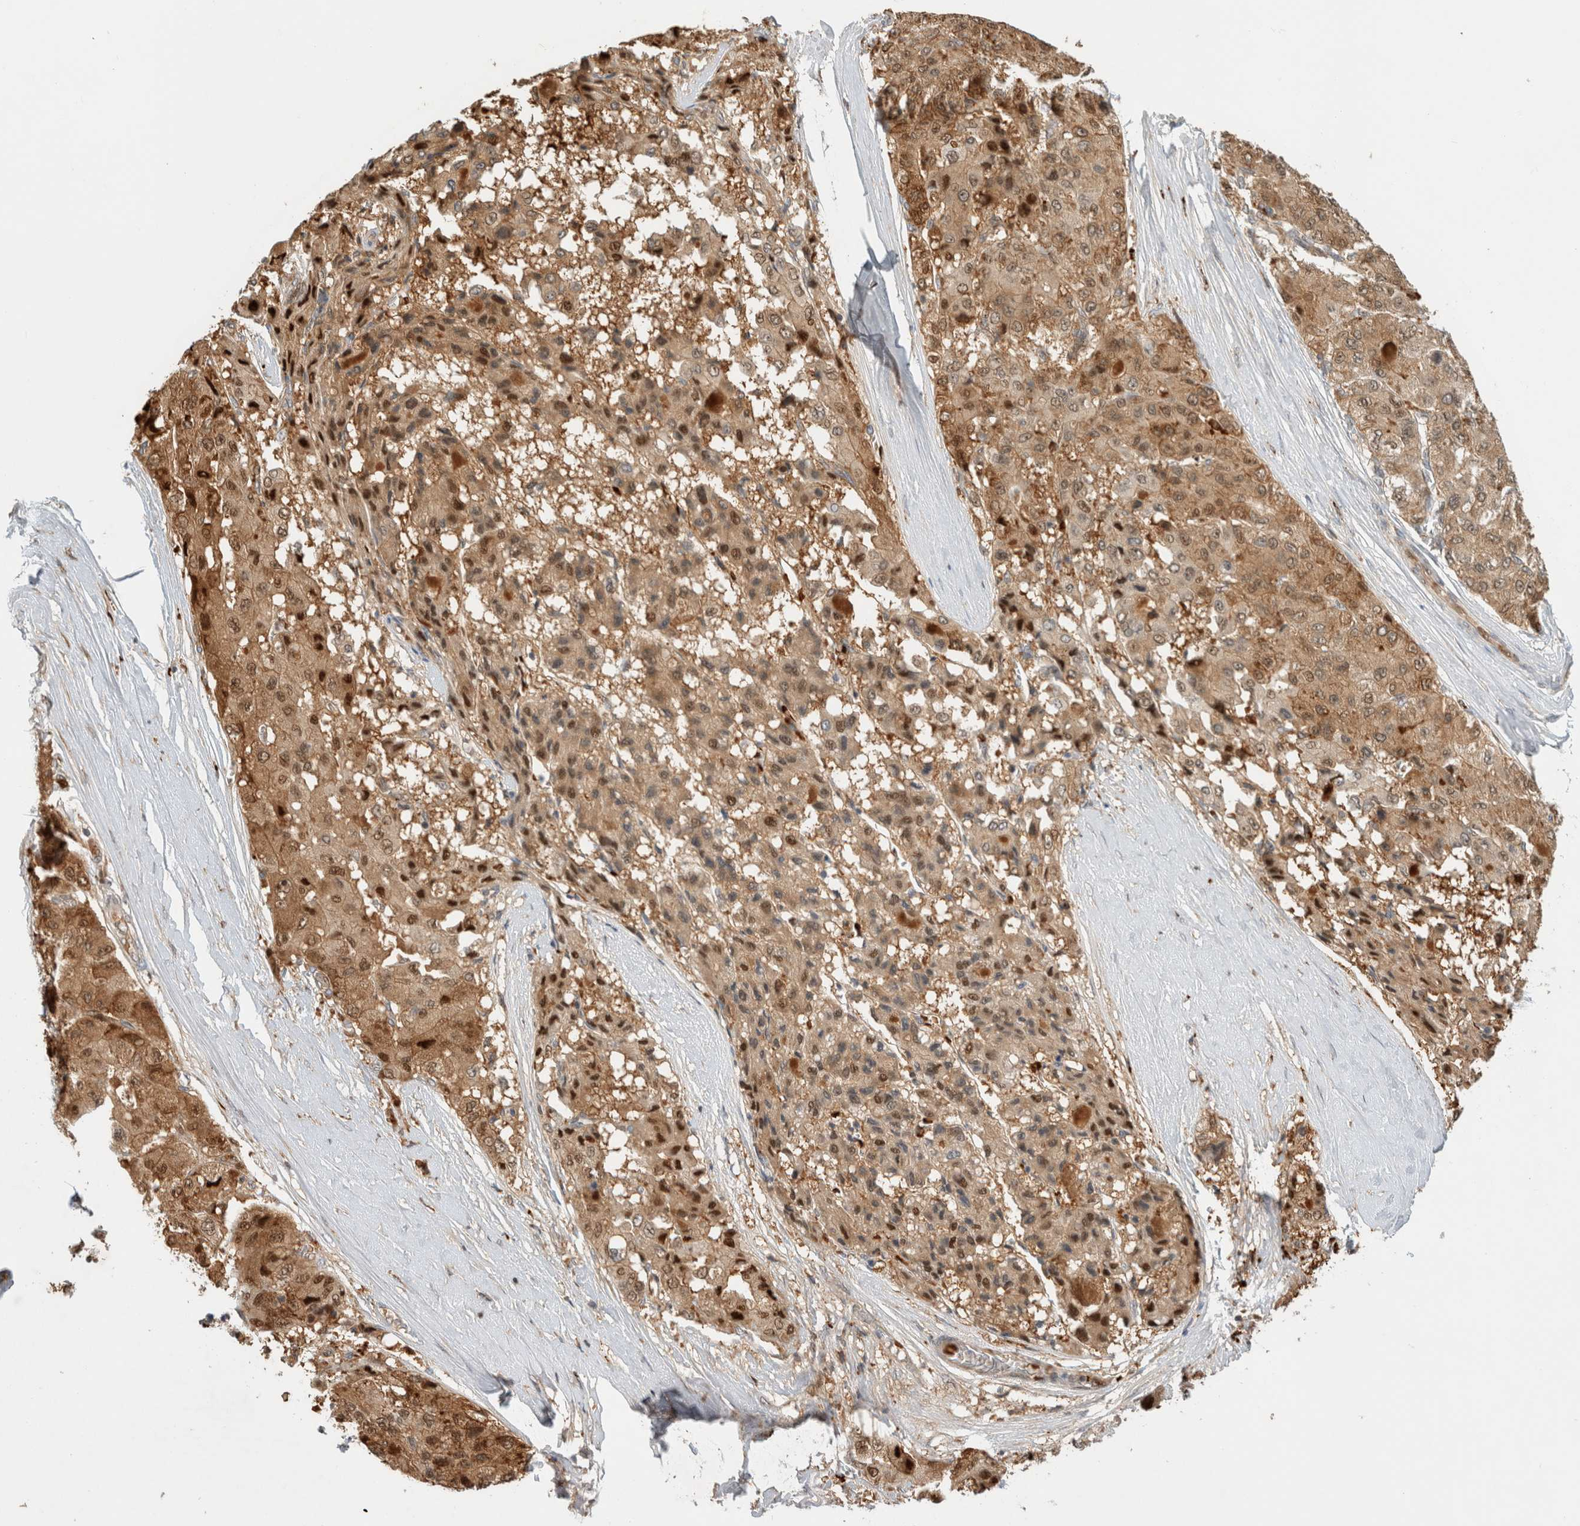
{"staining": {"intensity": "moderate", "quantity": ">75%", "location": "cytoplasmic/membranous,nuclear"}, "tissue": "liver cancer", "cell_type": "Tumor cells", "image_type": "cancer", "snomed": [{"axis": "morphology", "description": "Carcinoma, Hepatocellular, NOS"}, {"axis": "topography", "description": "Liver"}], "caption": "Moderate cytoplasmic/membranous and nuclear staining is appreciated in about >75% of tumor cells in hepatocellular carcinoma (liver). (IHC, brightfield microscopy, high magnification).", "gene": "OTUD6B", "patient": {"sex": "male", "age": 80}}